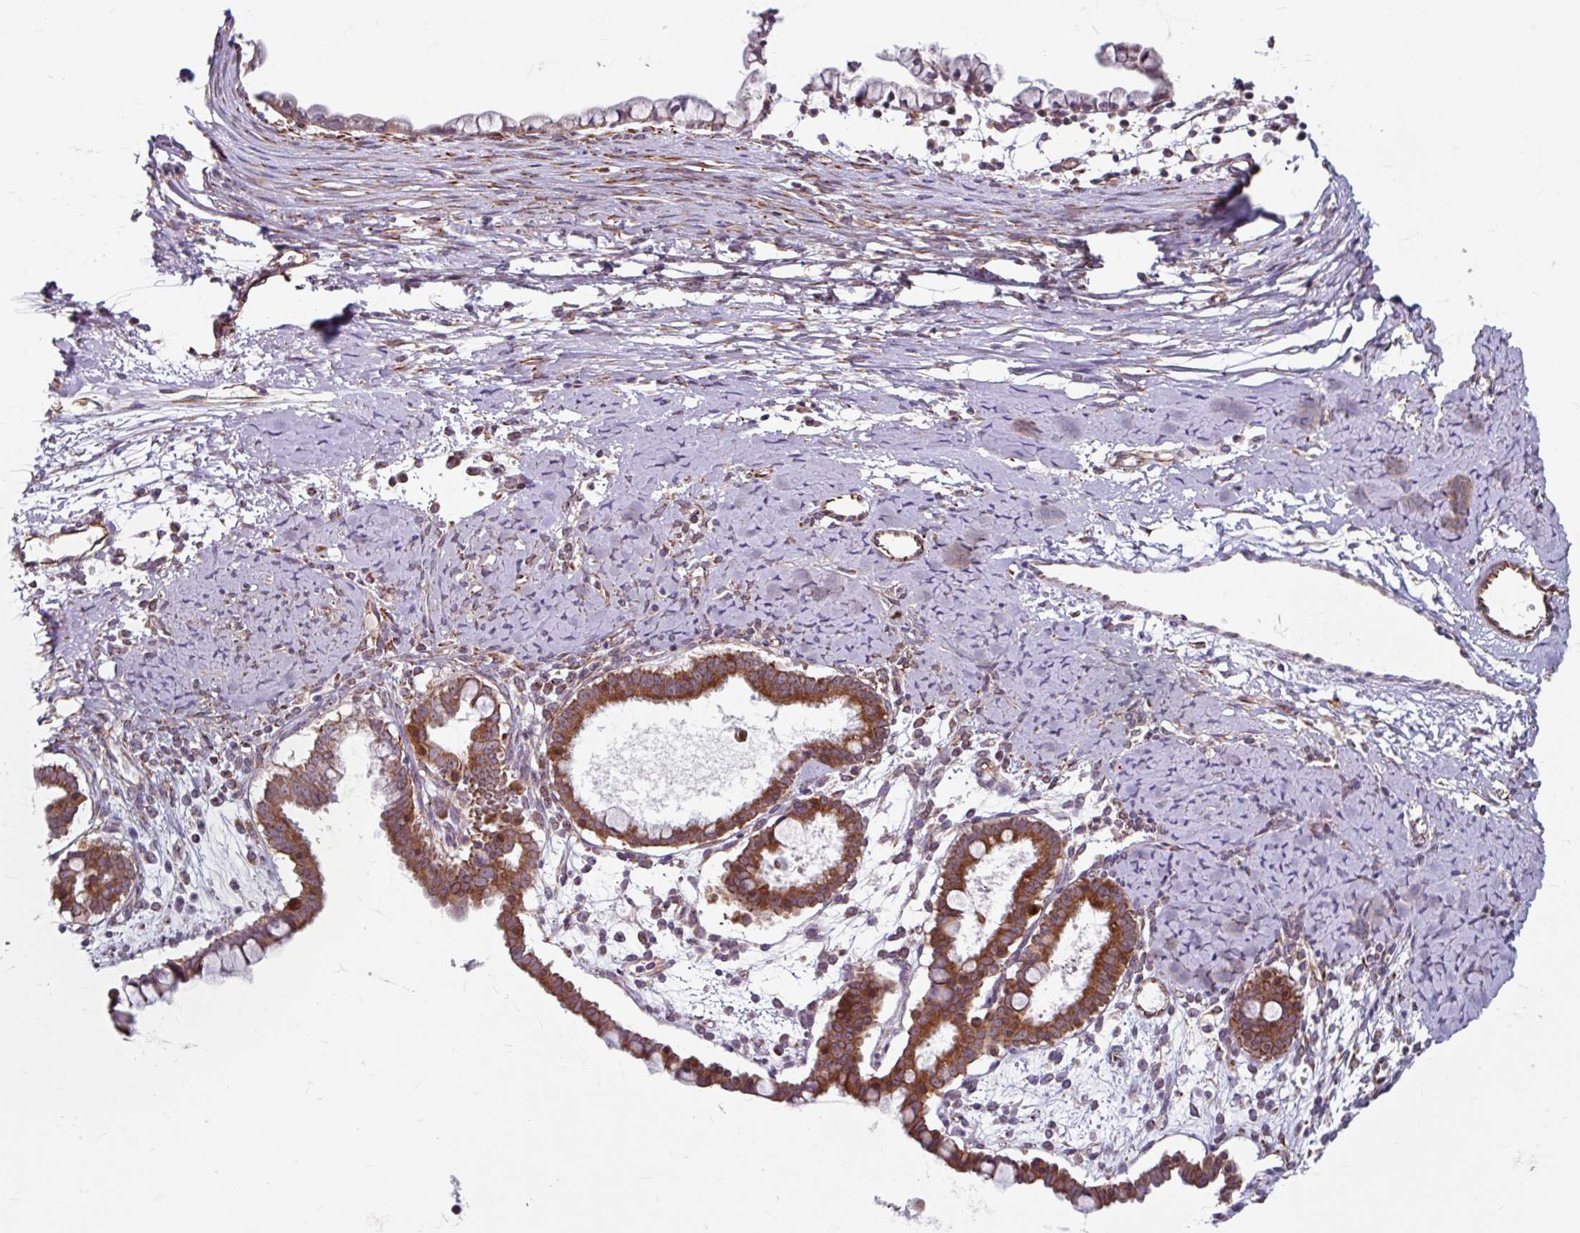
{"staining": {"intensity": "moderate", "quantity": ">75%", "location": "cytoplasmic/membranous"}, "tissue": "ovarian cancer", "cell_type": "Tumor cells", "image_type": "cancer", "snomed": [{"axis": "morphology", "description": "Cystadenocarcinoma, mucinous, NOS"}, {"axis": "topography", "description": "Ovary"}], "caption": "Immunohistochemistry staining of mucinous cystadenocarcinoma (ovarian), which demonstrates medium levels of moderate cytoplasmic/membranous positivity in about >75% of tumor cells indicating moderate cytoplasmic/membranous protein staining. The staining was performed using DAB (3,3'-diaminobenzidine) (brown) for protein detection and nuclei were counterstained in hematoxylin (blue).", "gene": "DAAM2", "patient": {"sex": "female", "age": 61}}